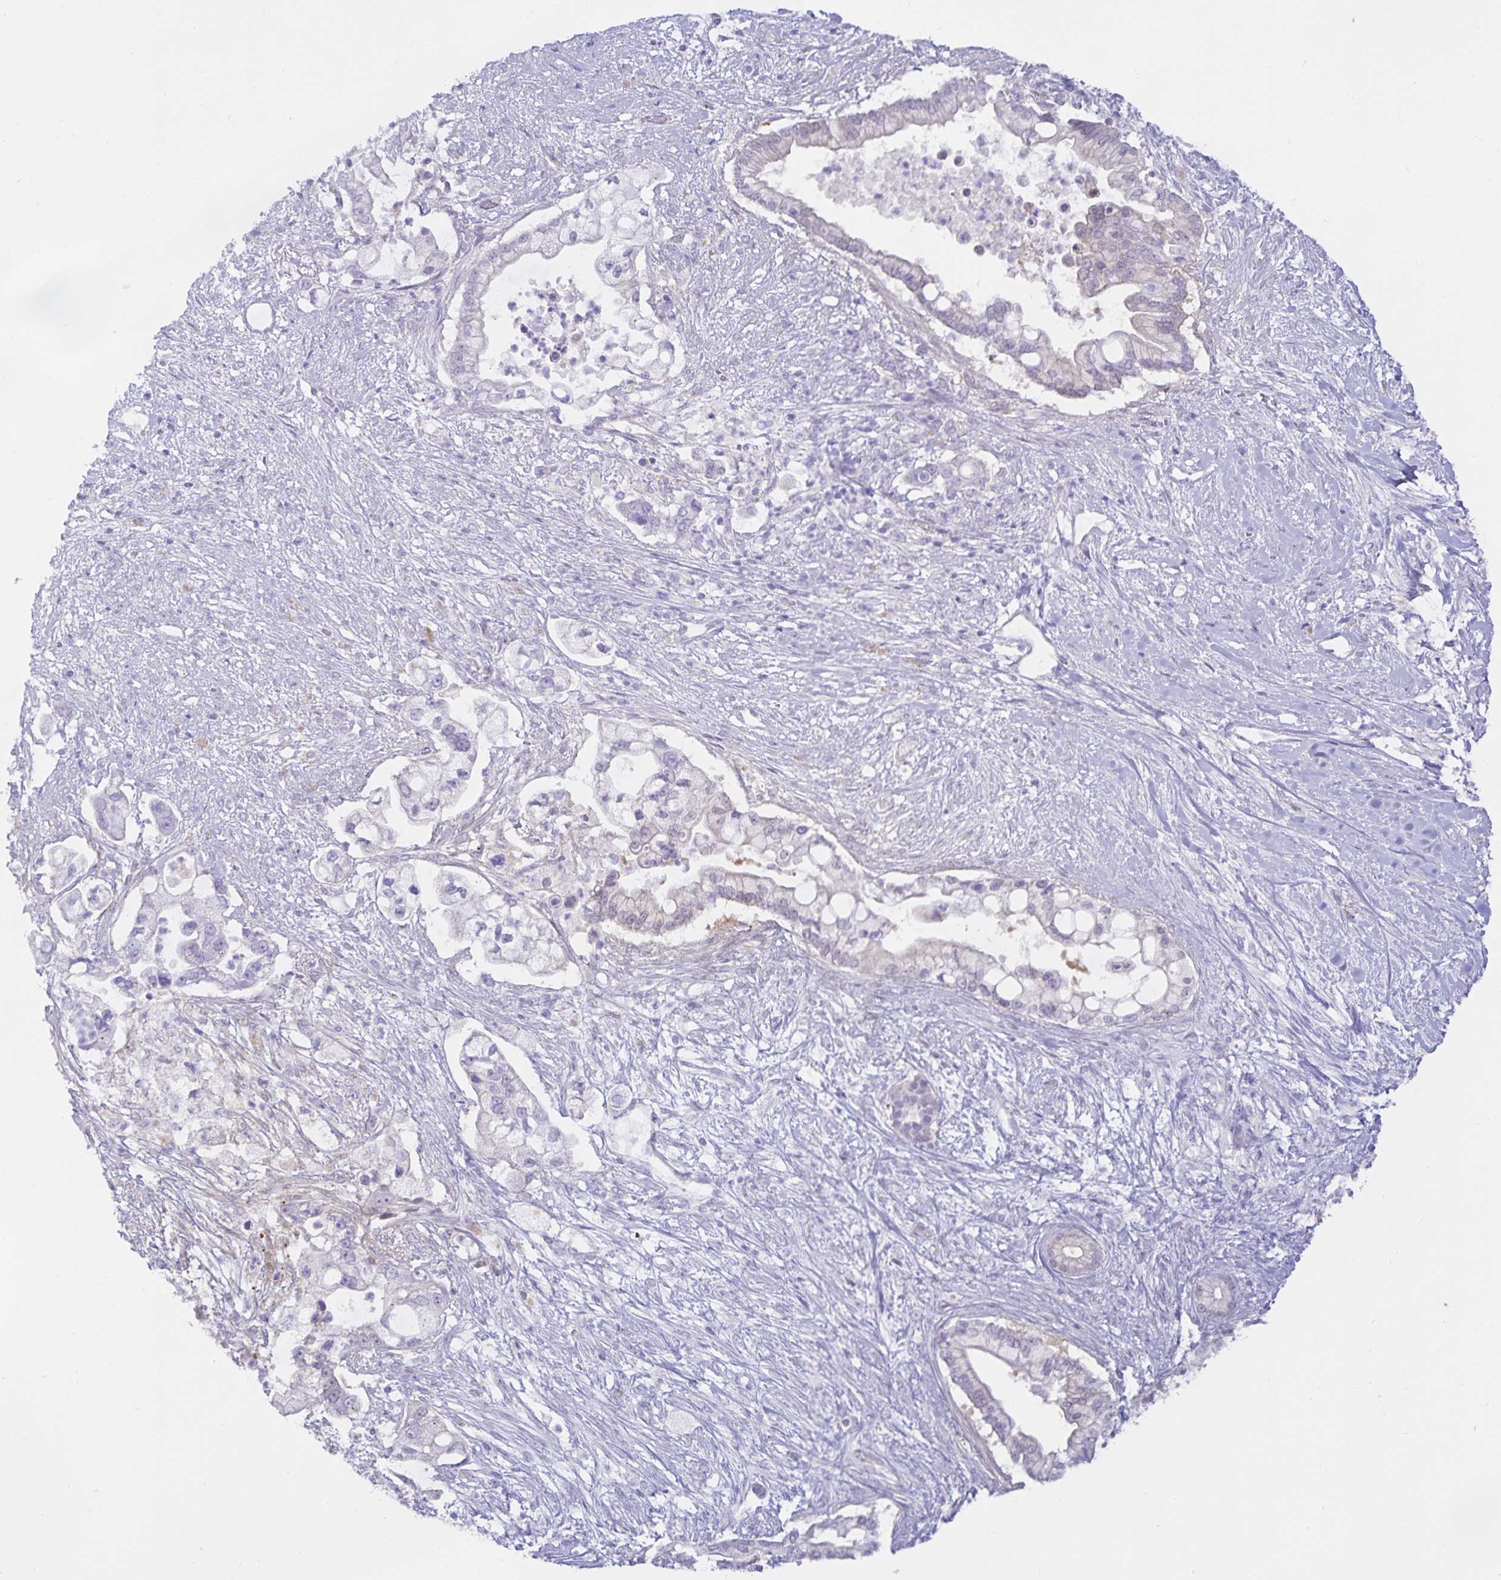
{"staining": {"intensity": "negative", "quantity": "none", "location": "none"}, "tissue": "pancreatic cancer", "cell_type": "Tumor cells", "image_type": "cancer", "snomed": [{"axis": "morphology", "description": "Adenocarcinoma, NOS"}, {"axis": "topography", "description": "Pancreas"}], "caption": "Immunohistochemical staining of pancreatic adenocarcinoma exhibits no significant expression in tumor cells.", "gene": "MON2", "patient": {"sex": "female", "age": 69}}